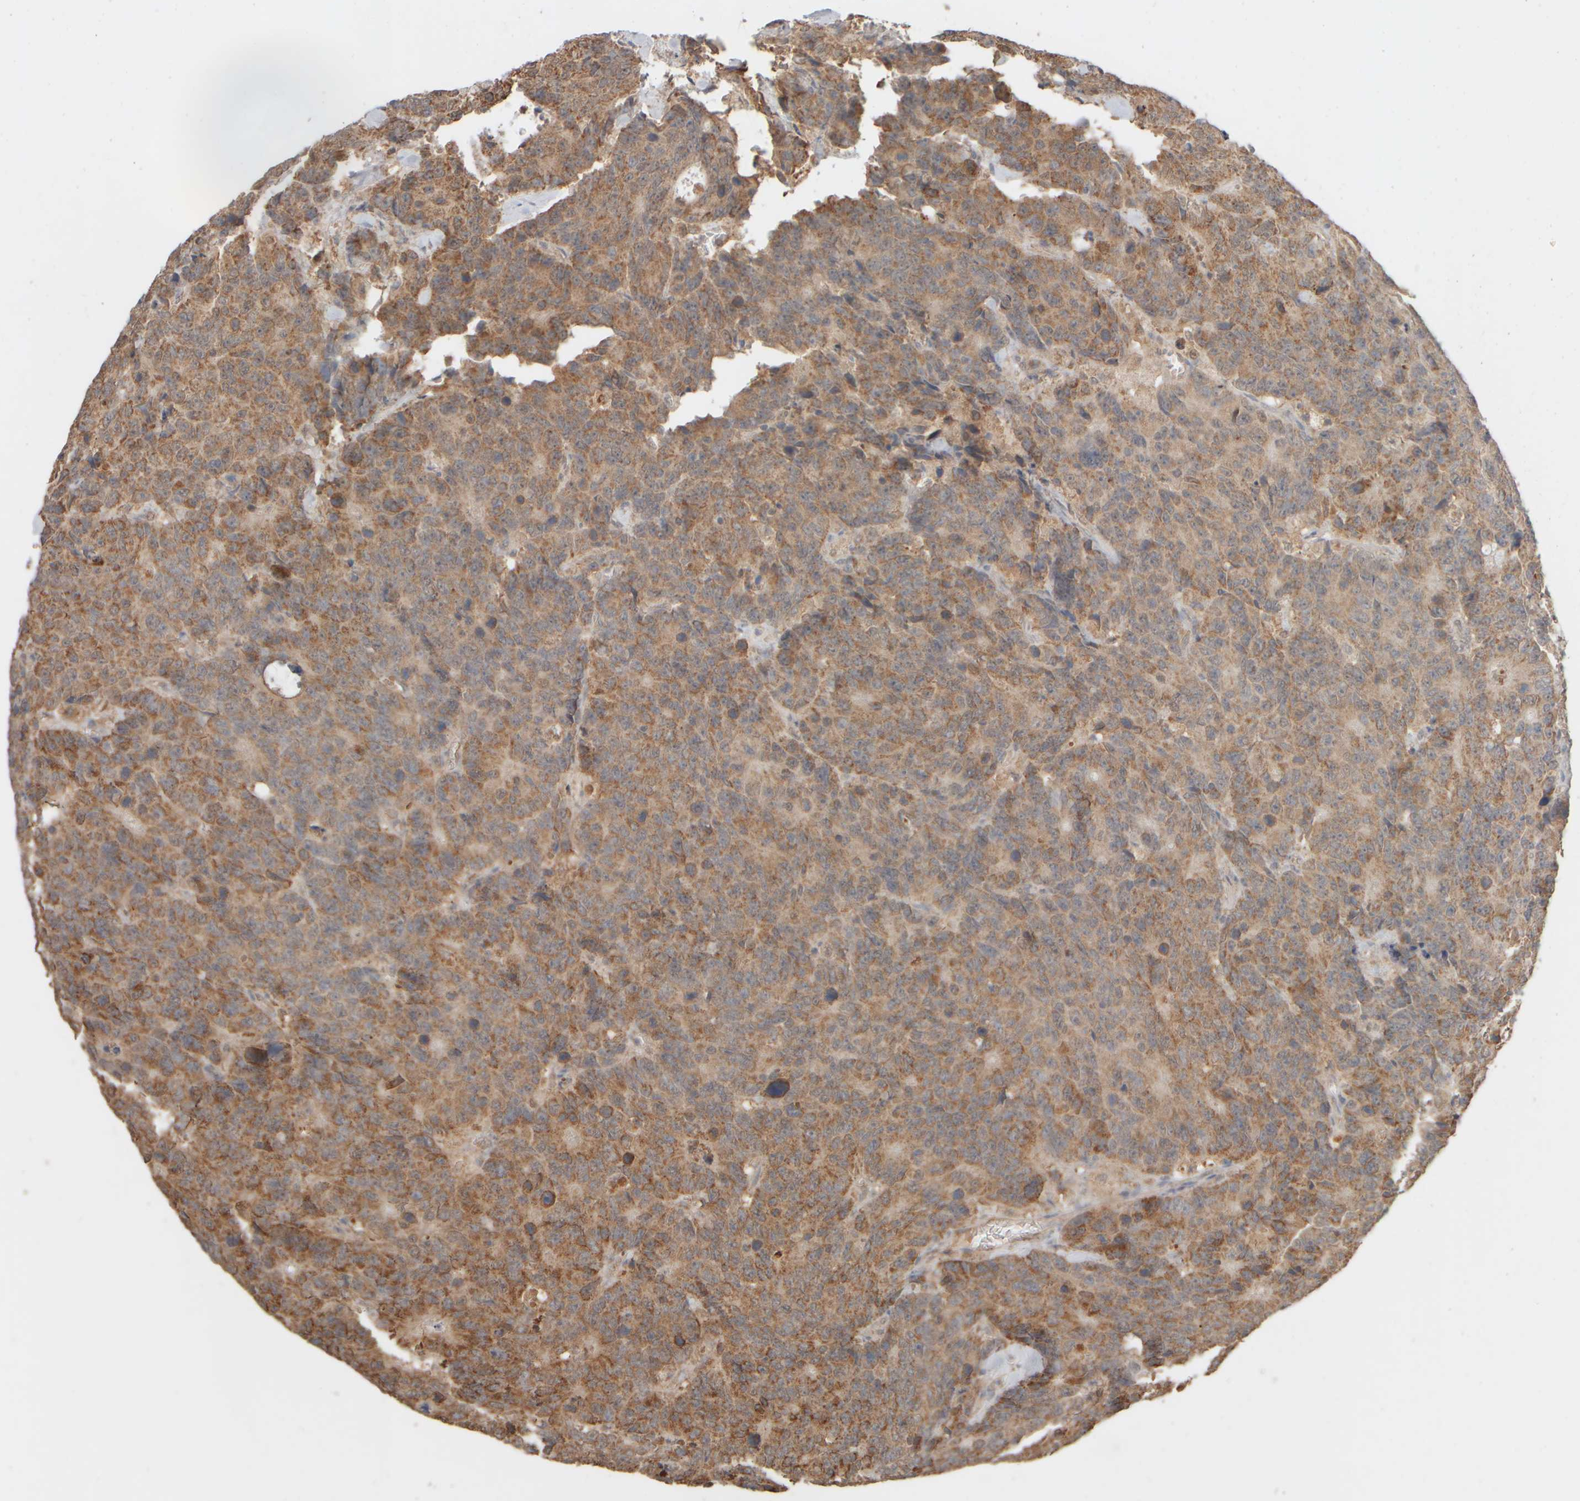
{"staining": {"intensity": "moderate", "quantity": ">75%", "location": "cytoplasmic/membranous"}, "tissue": "colorectal cancer", "cell_type": "Tumor cells", "image_type": "cancer", "snomed": [{"axis": "morphology", "description": "Adenocarcinoma, NOS"}, {"axis": "topography", "description": "Colon"}], "caption": "Brown immunohistochemical staining in human colorectal adenocarcinoma demonstrates moderate cytoplasmic/membranous expression in about >75% of tumor cells. (DAB IHC, brown staining for protein, blue staining for nuclei).", "gene": "EIF2B3", "patient": {"sex": "female", "age": 86}}